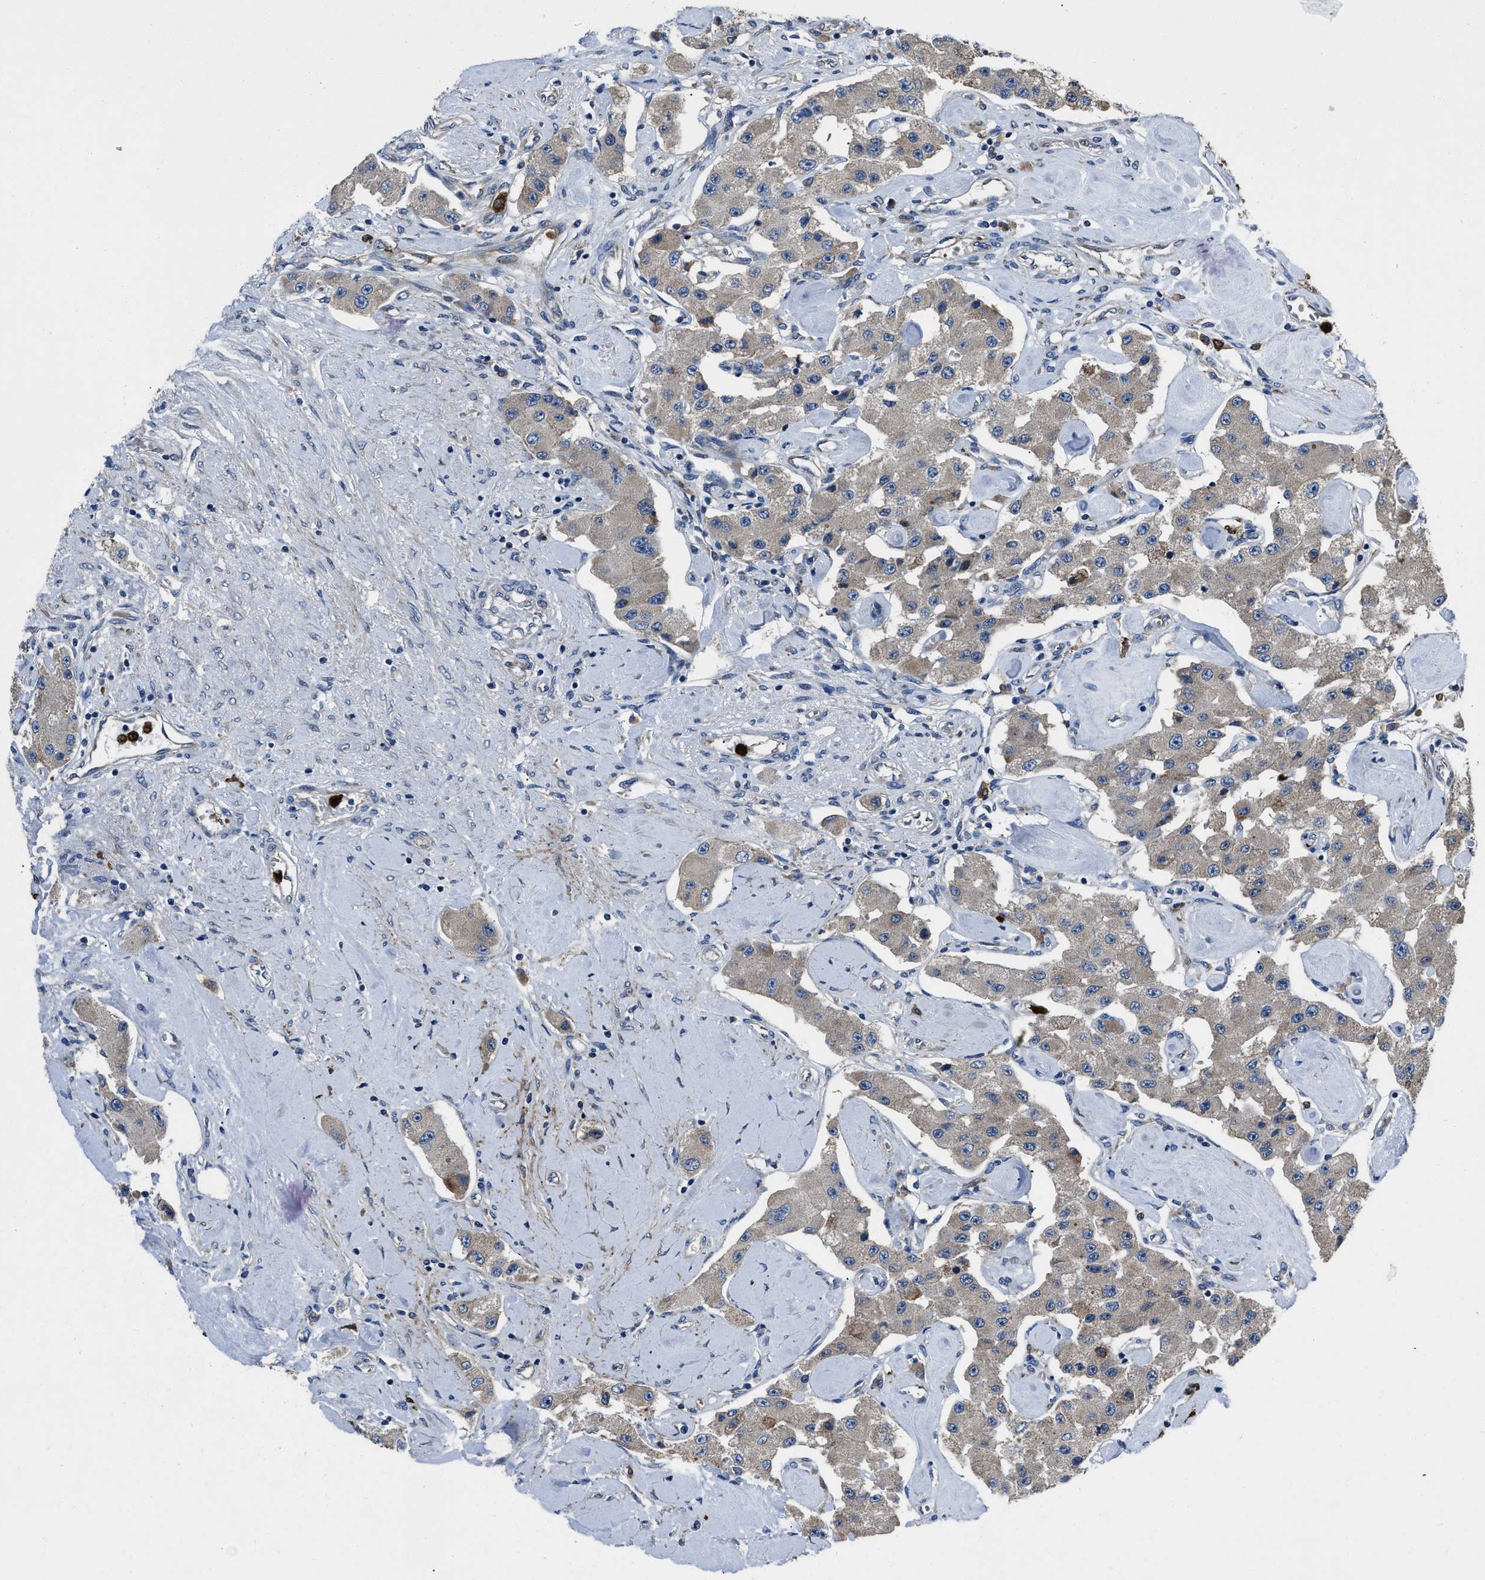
{"staining": {"intensity": "weak", "quantity": ">75%", "location": "cytoplasmic/membranous"}, "tissue": "carcinoid", "cell_type": "Tumor cells", "image_type": "cancer", "snomed": [{"axis": "morphology", "description": "Carcinoid, malignant, NOS"}, {"axis": "topography", "description": "Pancreas"}], "caption": "A low amount of weak cytoplasmic/membranous staining is identified in approximately >75% of tumor cells in carcinoid tissue.", "gene": "ANGPT1", "patient": {"sex": "male", "age": 41}}